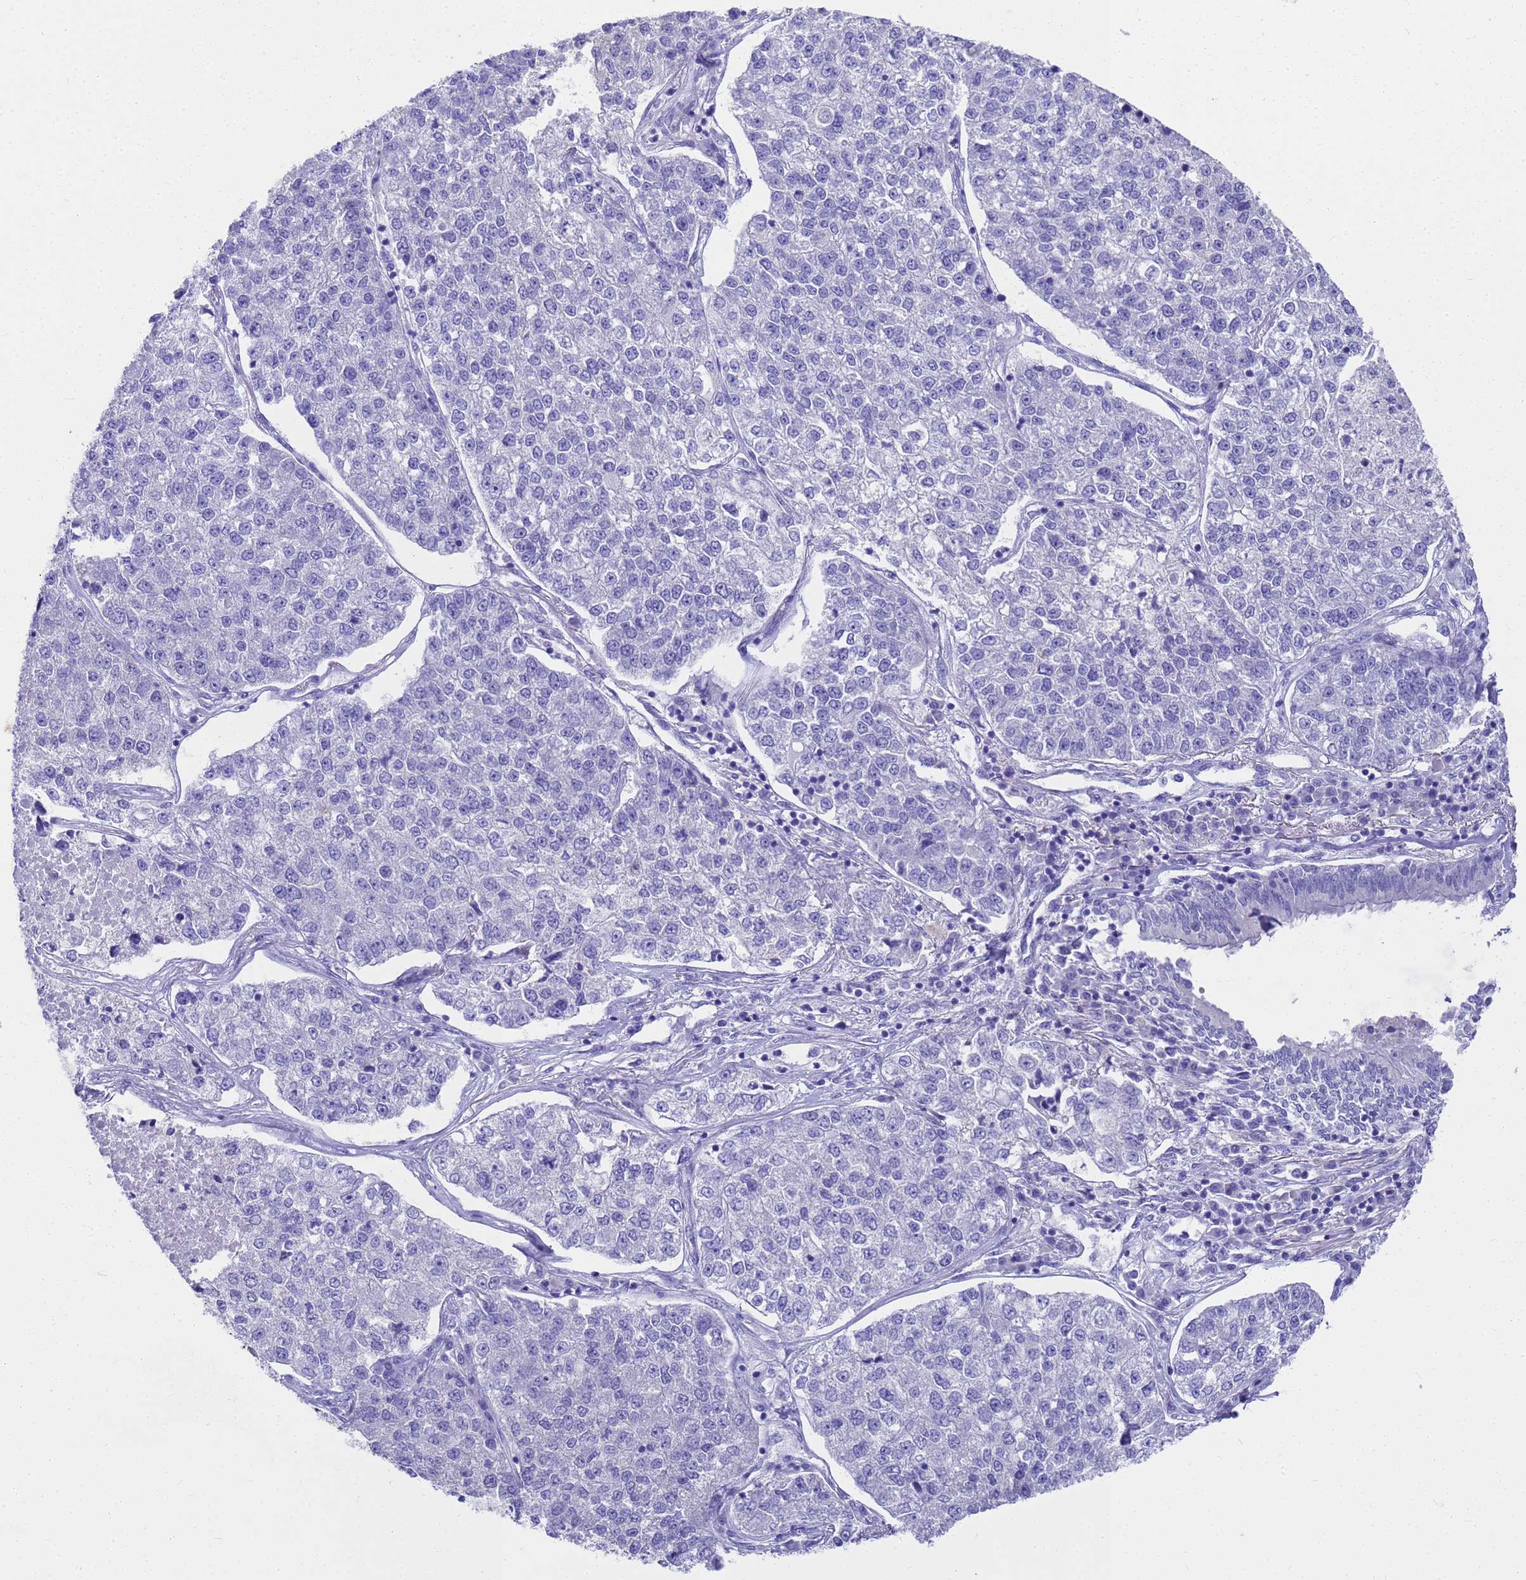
{"staining": {"intensity": "negative", "quantity": "none", "location": "none"}, "tissue": "lung cancer", "cell_type": "Tumor cells", "image_type": "cancer", "snomed": [{"axis": "morphology", "description": "Adenocarcinoma, NOS"}, {"axis": "topography", "description": "Lung"}], "caption": "Tumor cells show no significant staining in adenocarcinoma (lung). (DAB IHC with hematoxylin counter stain).", "gene": "MS4A13", "patient": {"sex": "male", "age": 49}}